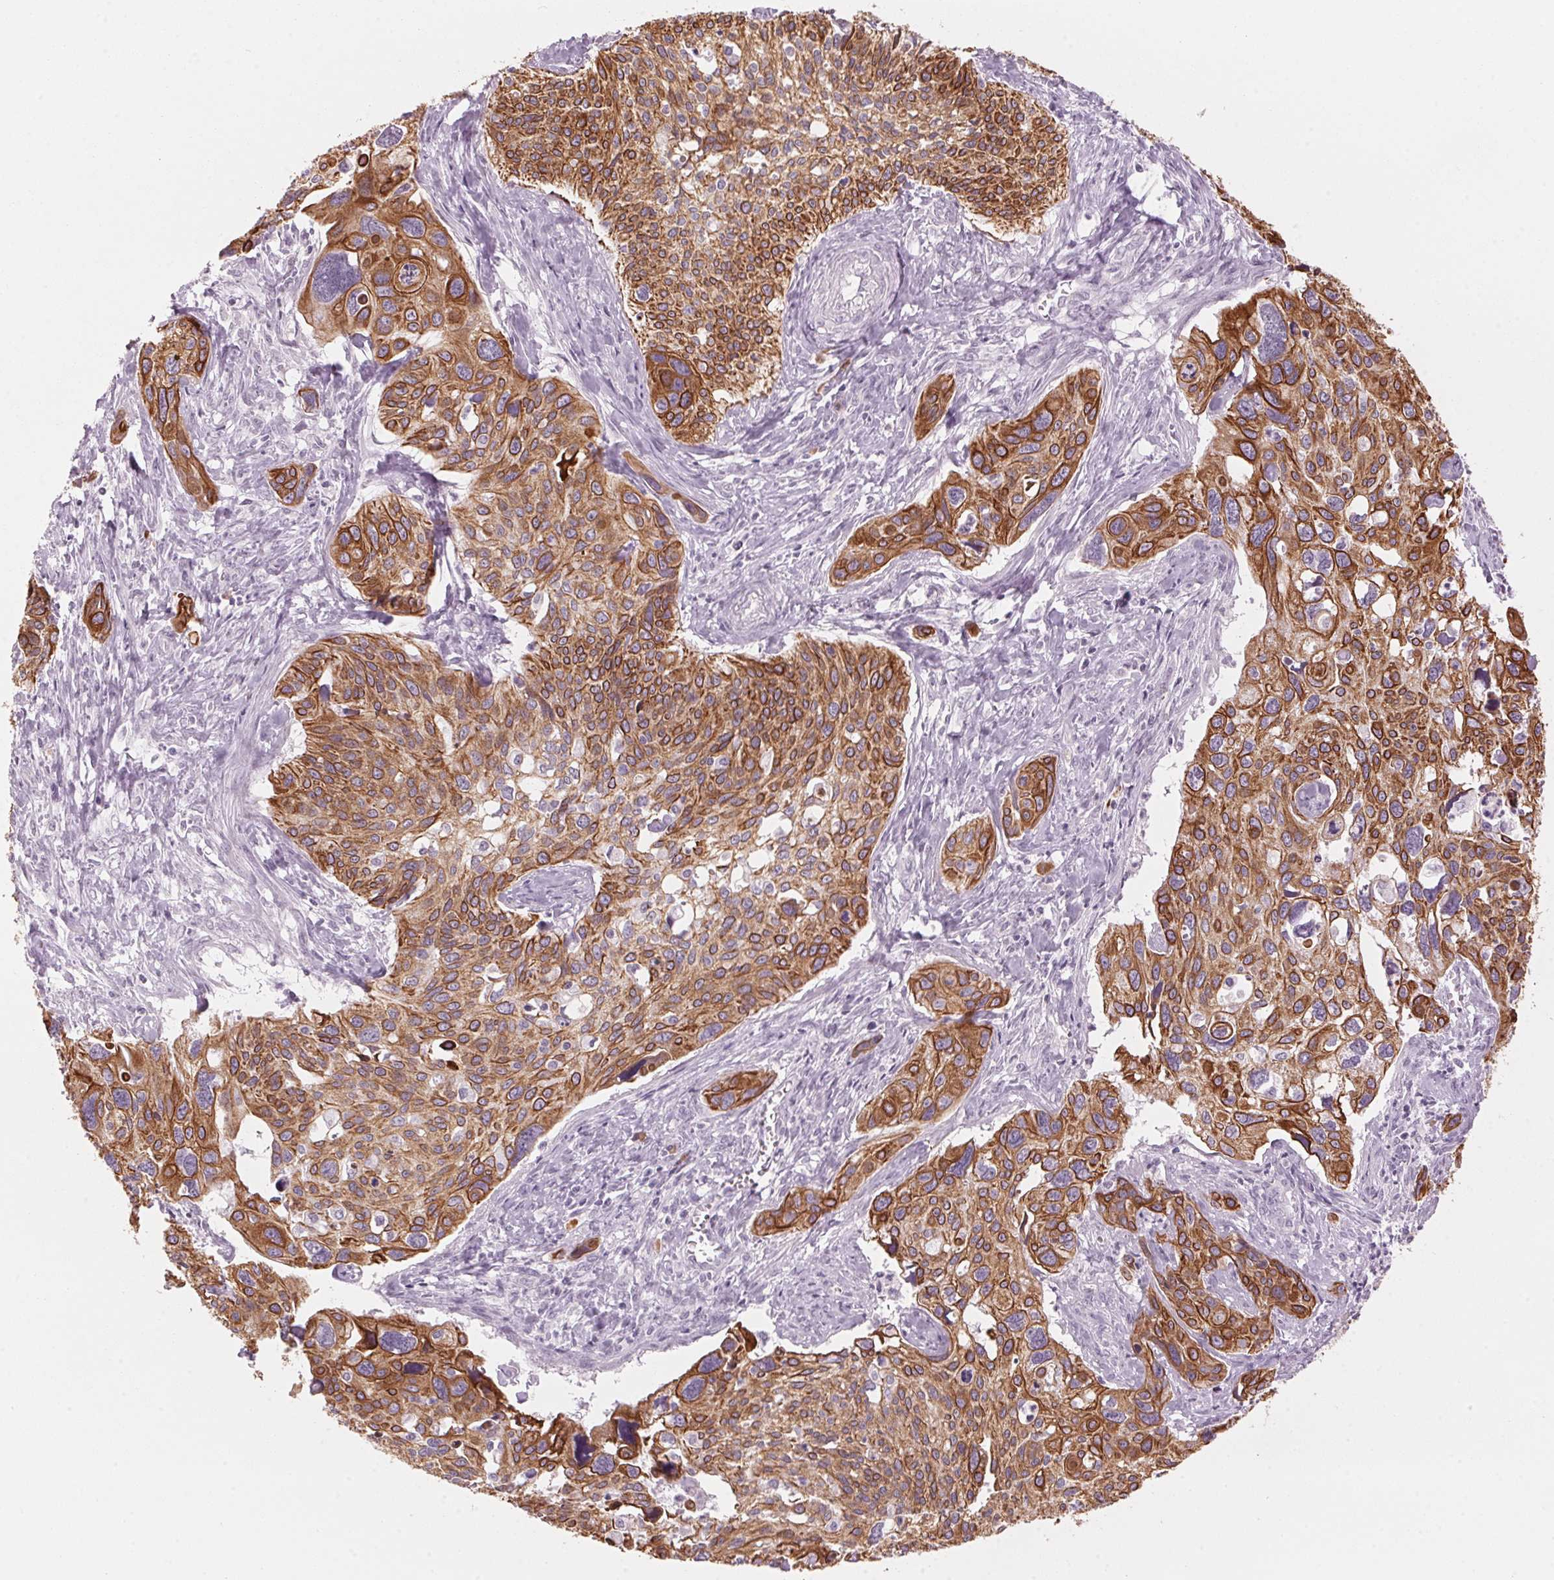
{"staining": {"intensity": "strong", "quantity": ">75%", "location": "cytoplasmic/membranous"}, "tissue": "cervical cancer", "cell_type": "Tumor cells", "image_type": "cancer", "snomed": [{"axis": "morphology", "description": "Squamous cell carcinoma, NOS"}, {"axis": "topography", "description": "Cervix"}], "caption": "A high amount of strong cytoplasmic/membranous positivity is identified in approximately >75% of tumor cells in squamous cell carcinoma (cervical) tissue.", "gene": "SCTR", "patient": {"sex": "female", "age": 31}}